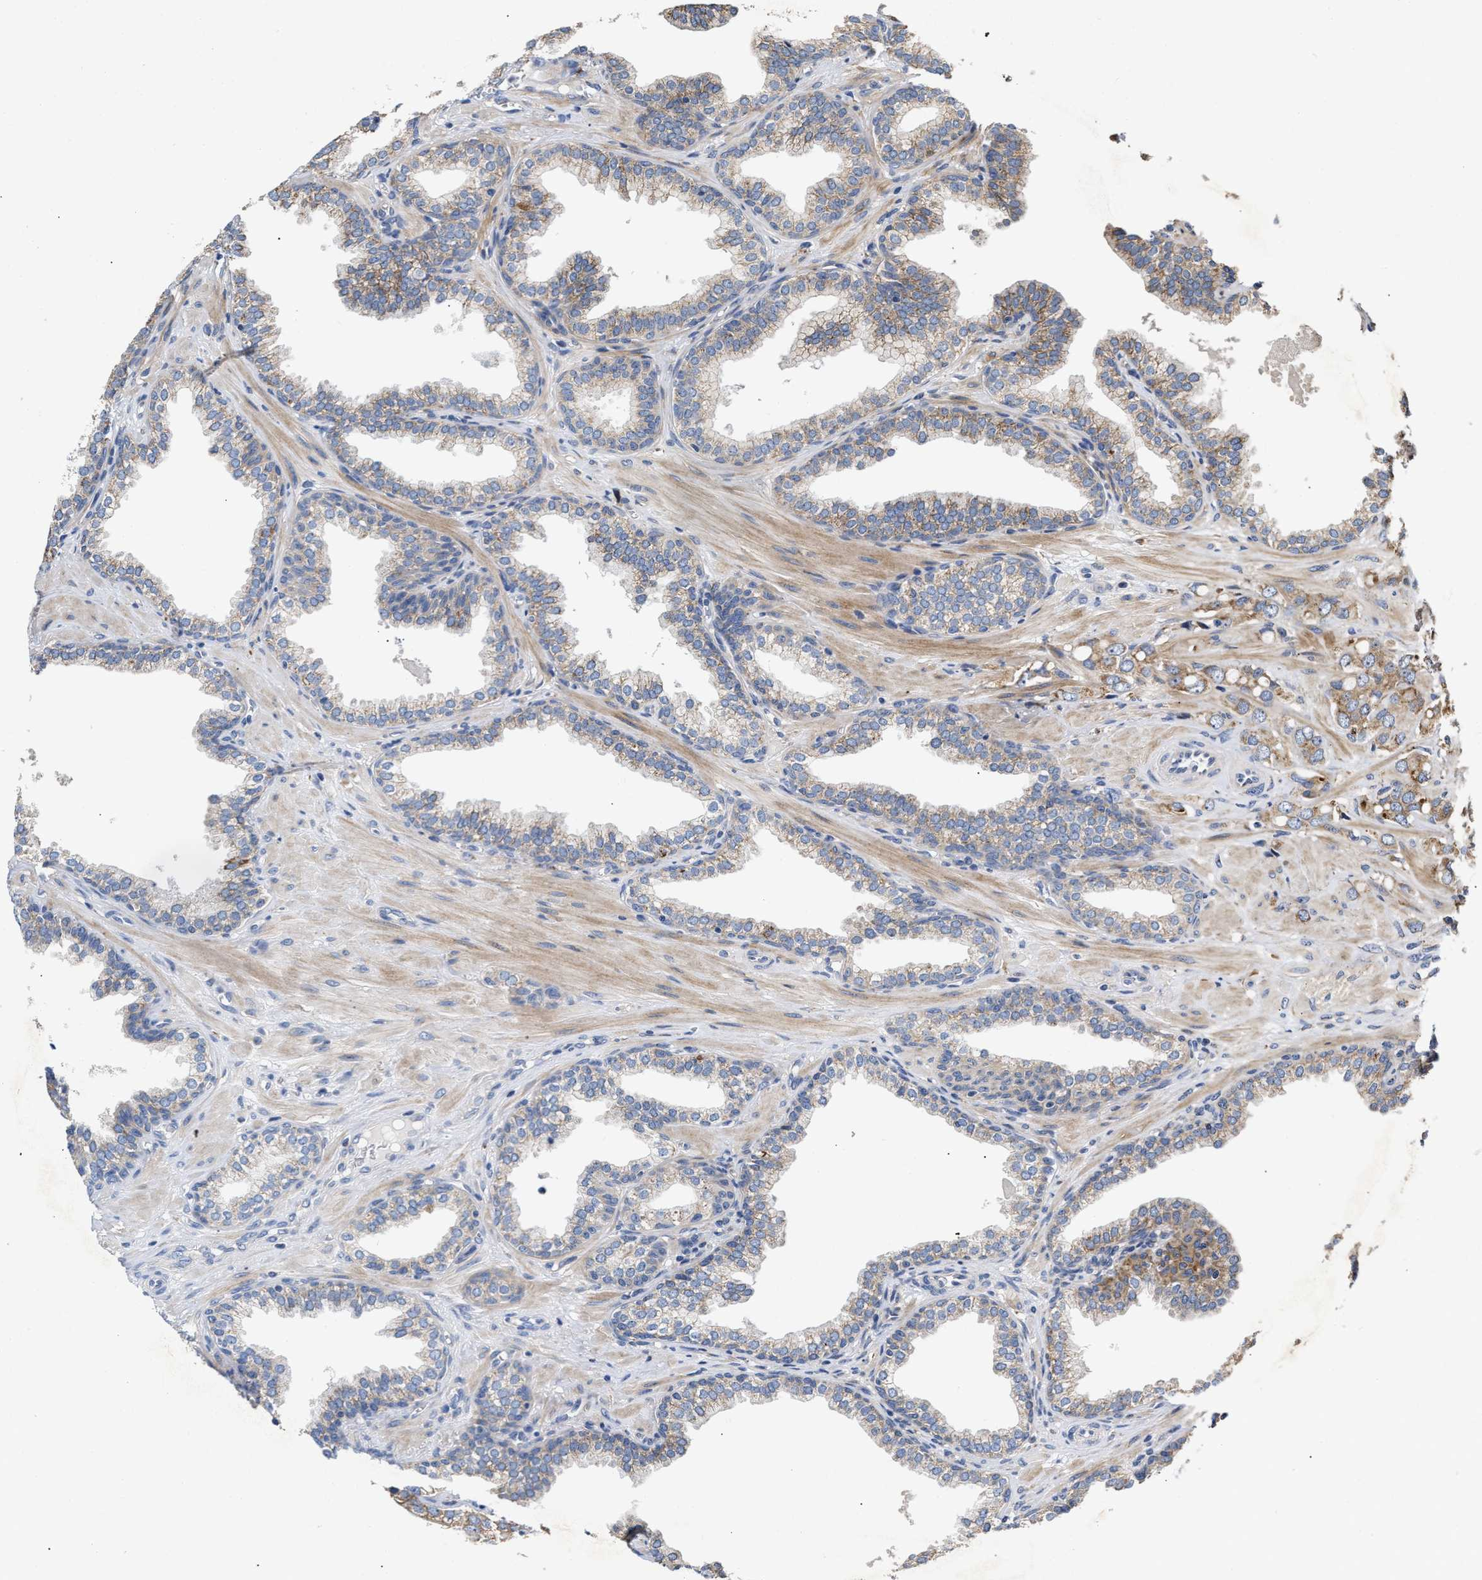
{"staining": {"intensity": "weak", "quantity": "<25%", "location": "cytoplasmic/membranous"}, "tissue": "prostate cancer", "cell_type": "Tumor cells", "image_type": "cancer", "snomed": [{"axis": "morphology", "description": "Adenocarcinoma, High grade"}, {"axis": "topography", "description": "Prostate"}], "caption": "Immunohistochemistry (IHC) histopathology image of neoplastic tissue: high-grade adenocarcinoma (prostate) stained with DAB exhibits no significant protein expression in tumor cells.", "gene": "MALSU1", "patient": {"sex": "male", "age": 52}}